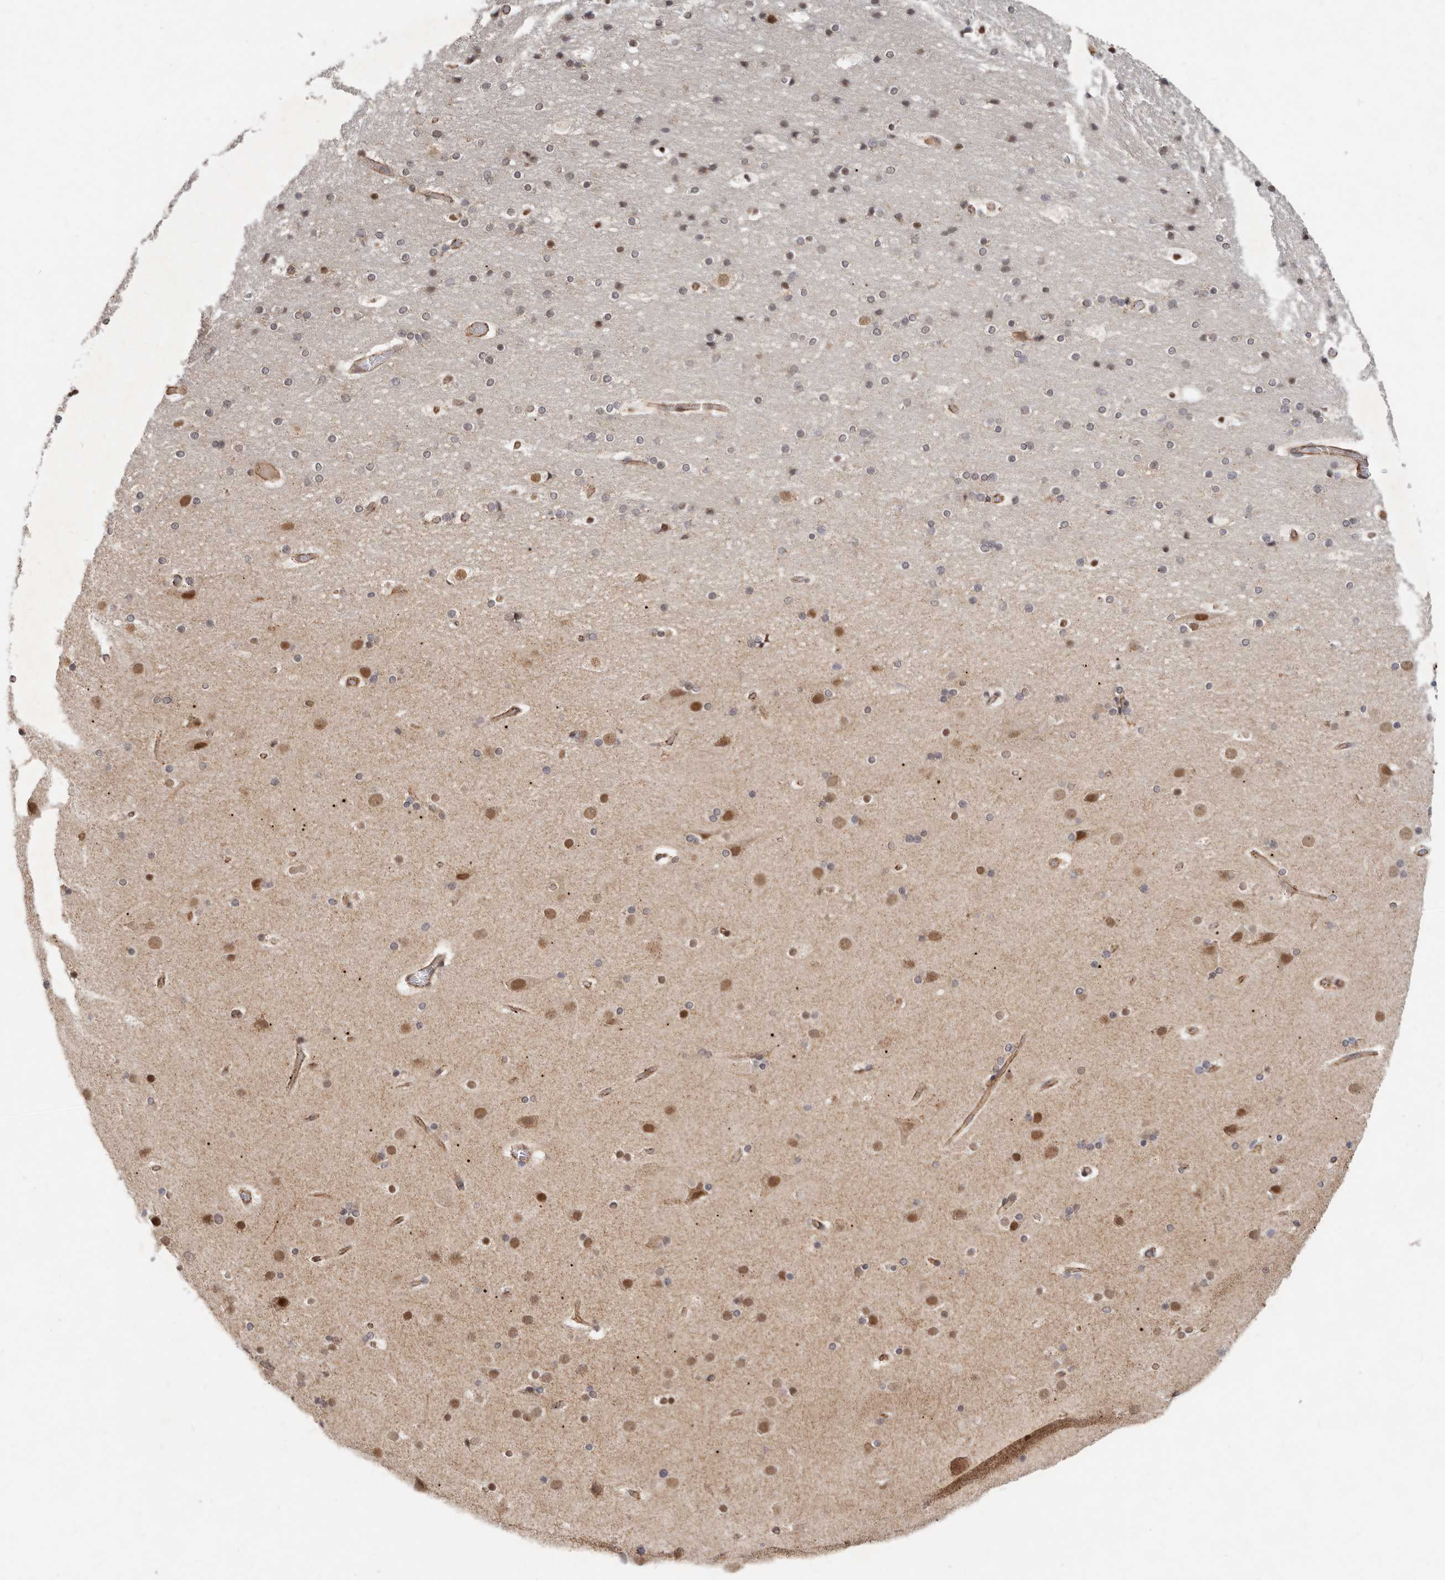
{"staining": {"intensity": "moderate", "quantity": ">75%", "location": "cytoplasmic/membranous"}, "tissue": "cerebral cortex", "cell_type": "Endothelial cells", "image_type": "normal", "snomed": [{"axis": "morphology", "description": "Normal tissue, NOS"}, {"axis": "topography", "description": "Cerebral cortex"}], "caption": "DAB (3,3'-diaminobenzidine) immunohistochemical staining of unremarkable cerebral cortex reveals moderate cytoplasmic/membranous protein positivity in about >75% of endothelial cells. The protein is stained brown, and the nuclei are stained in blue (DAB IHC with brightfield microscopy, high magnification).", "gene": "USP49", "patient": {"sex": "male", "age": 57}}